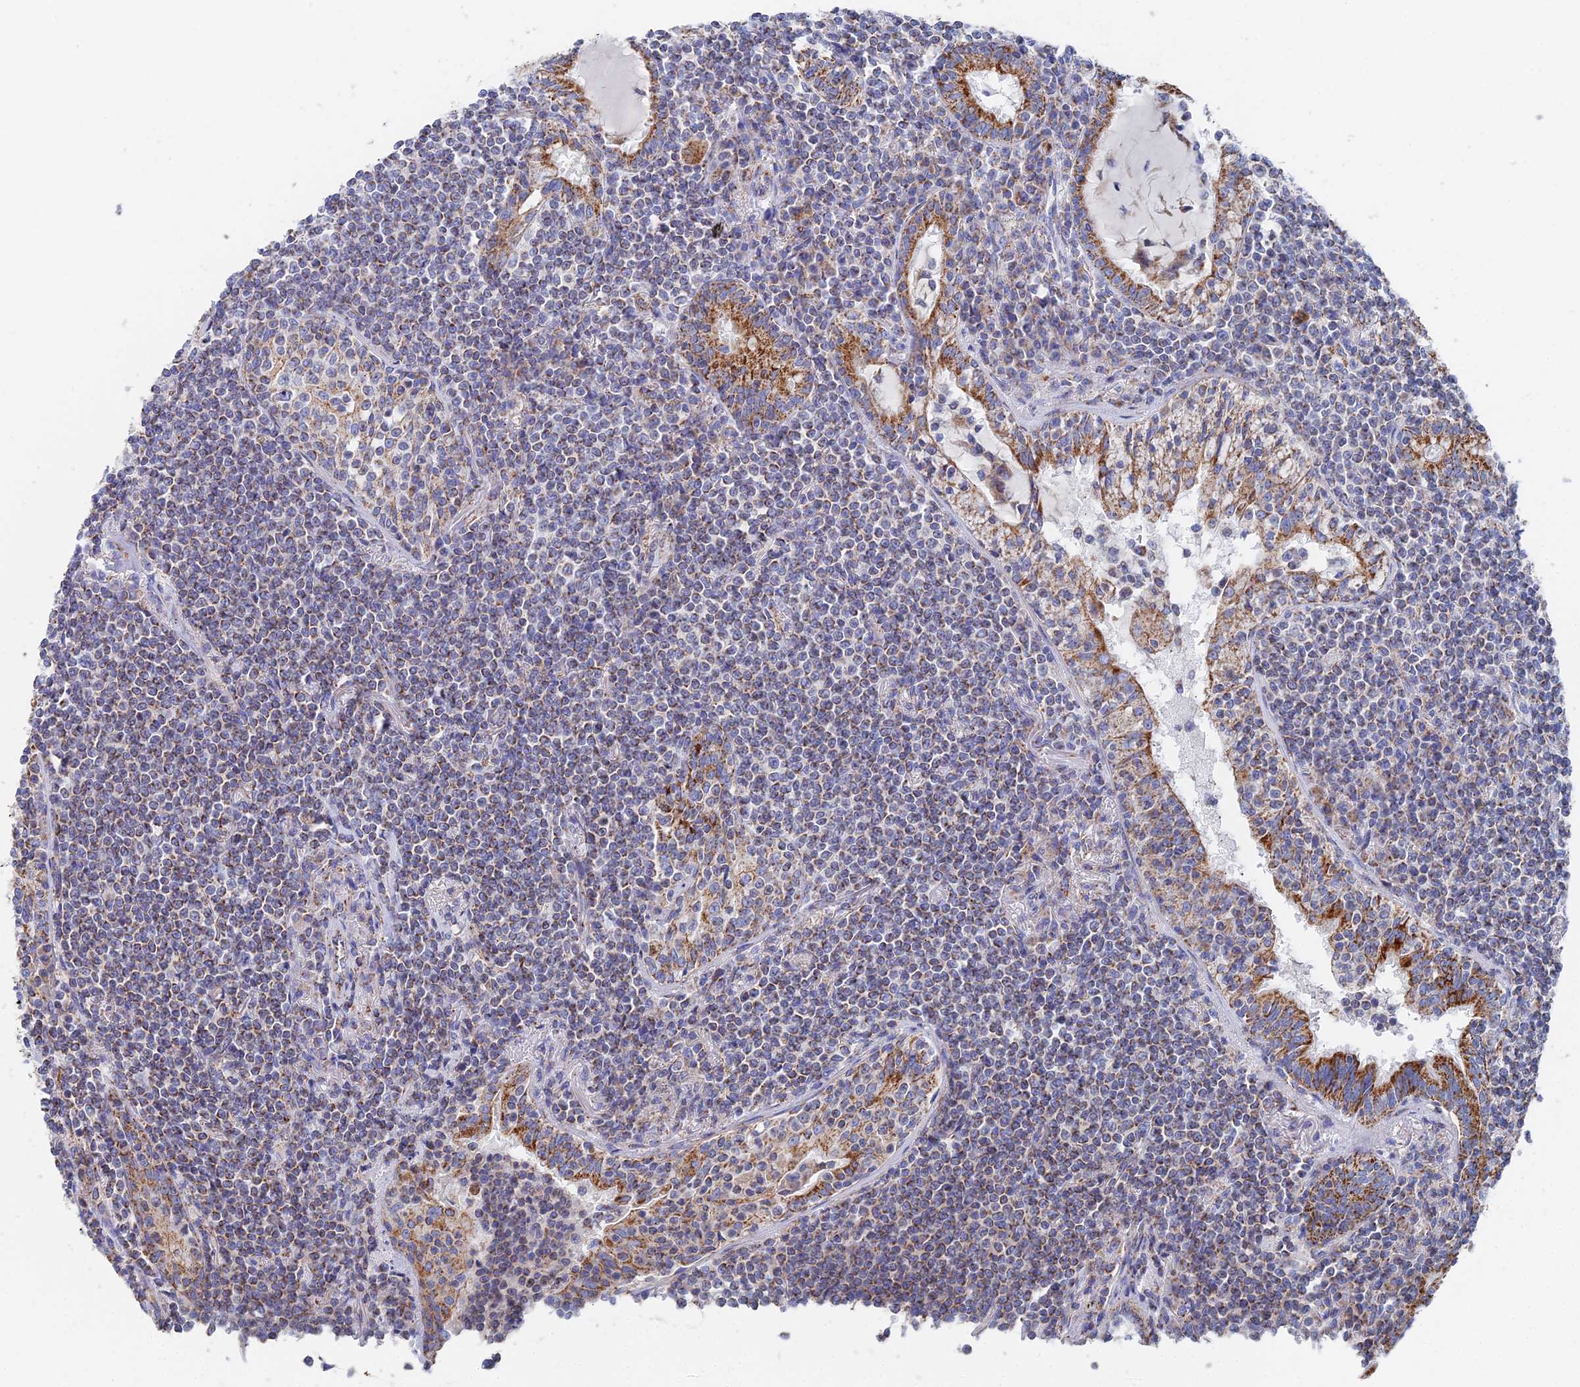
{"staining": {"intensity": "moderate", "quantity": "25%-75%", "location": "cytoplasmic/membranous"}, "tissue": "lymphoma", "cell_type": "Tumor cells", "image_type": "cancer", "snomed": [{"axis": "morphology", "description": "Malignant lymphoma, non-Hodgkin's type, Low grade"}, {"axis": "topography", "description": "Lung"}], "caption": "A medium amount of moderate cytoplasmic/membranous positivity is present in approximately 25%-75% of tumor cells in lymphoma tissue. The protein of interest is shown in brown color, while the nuclei are stained blue.", "gene": "IFT80", "patient": {"sex": "female", "age": 71}}